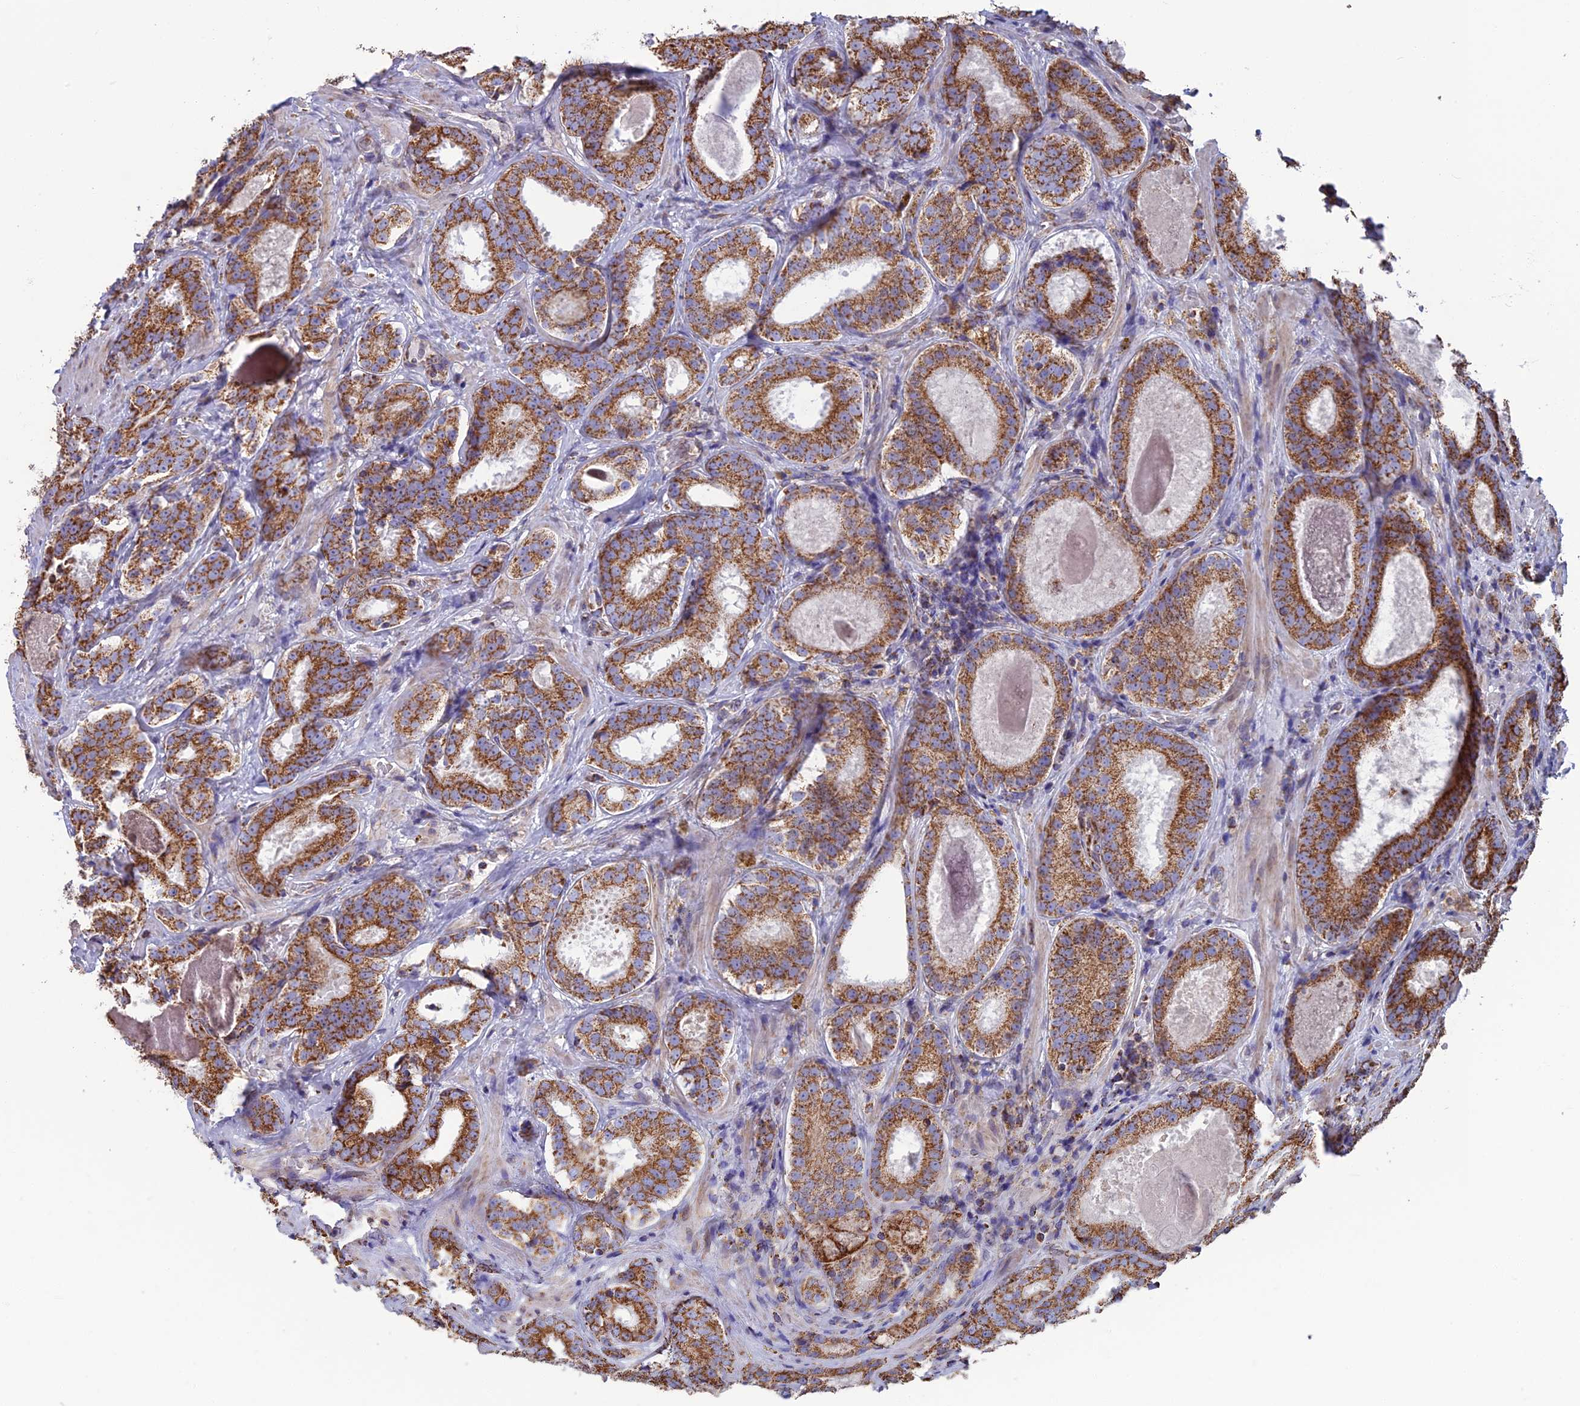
{"staining": {"intensity": "strong", "quantity": ">75%", "location": "cytoplasmic/membranous"}, "tissue": "prostate cancer", "cell_type": "Tumor cells", "image_type": "cancer", "snomed": [{"axis": "morphology", "description": "Adenocarcinoma, High grade"}, {"axis": "topography", "description": "Prostate"}], "caption": "Protein staining exhibits strong cytoplasmic/membranous expression in about >75% of tumor cells in high-grade adenocarcinoma (prostate).", "gene": "CS", "patient": {"sex": "male", "age": 57}}